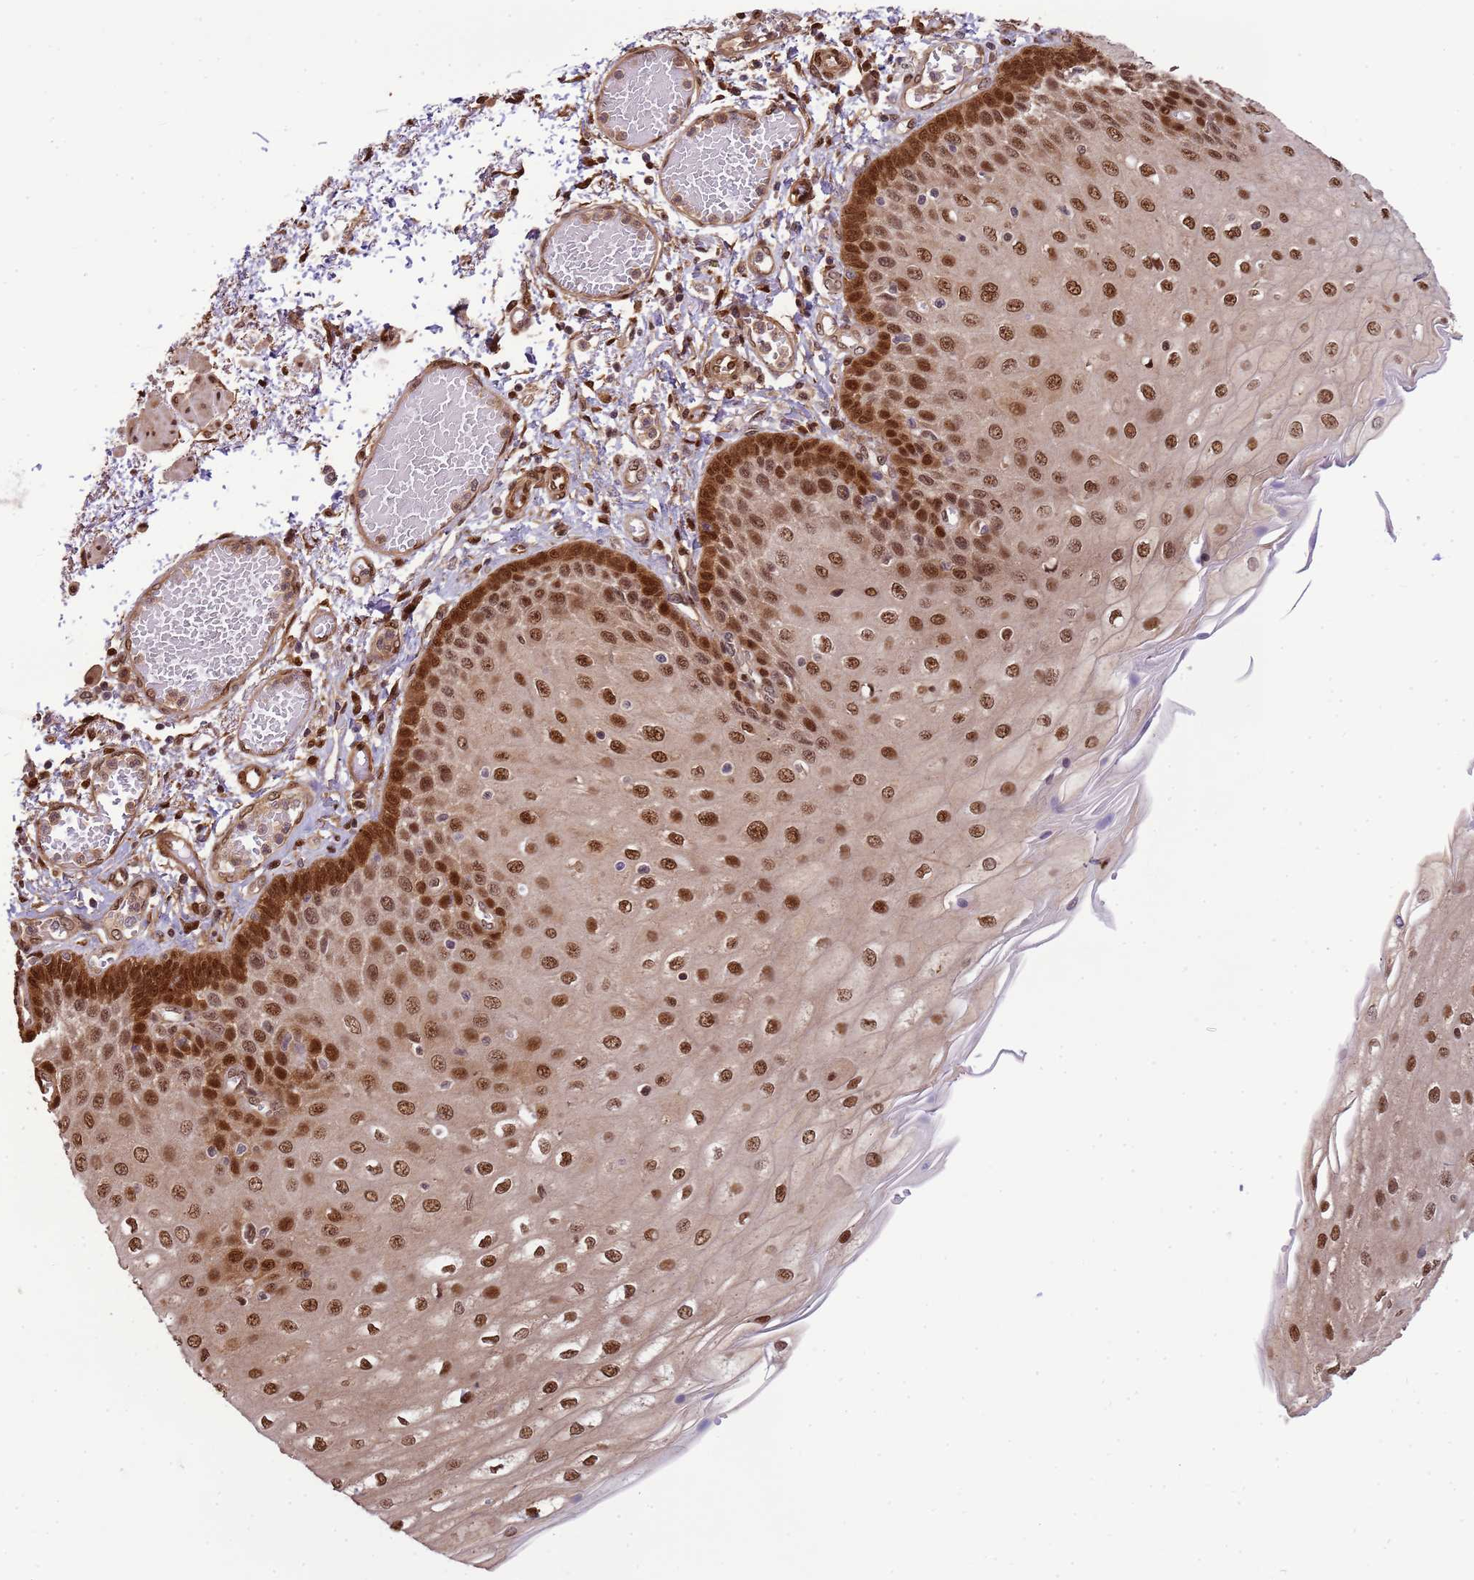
{"staining": {"intensity": "strong", "quantity": ">75%", "location": "nuclear"}, "tissue": "esophagus", "cell_type": "Squamous epithelial cells", "image_type": "normal", "snomed": [{"axis": "morphology", "description": "Normal tissue, NOS"}, {"axis": "topography", "description": "Esophagus"}], "caption": "IHC image of benign human esophagus stained for a protein (brown), which shows high levels of strong nuclear expression in approximately >75% of squamous epithelial cells.", "gene": "ZBTB5", "patient": {"sex": "male", "age": 81}}